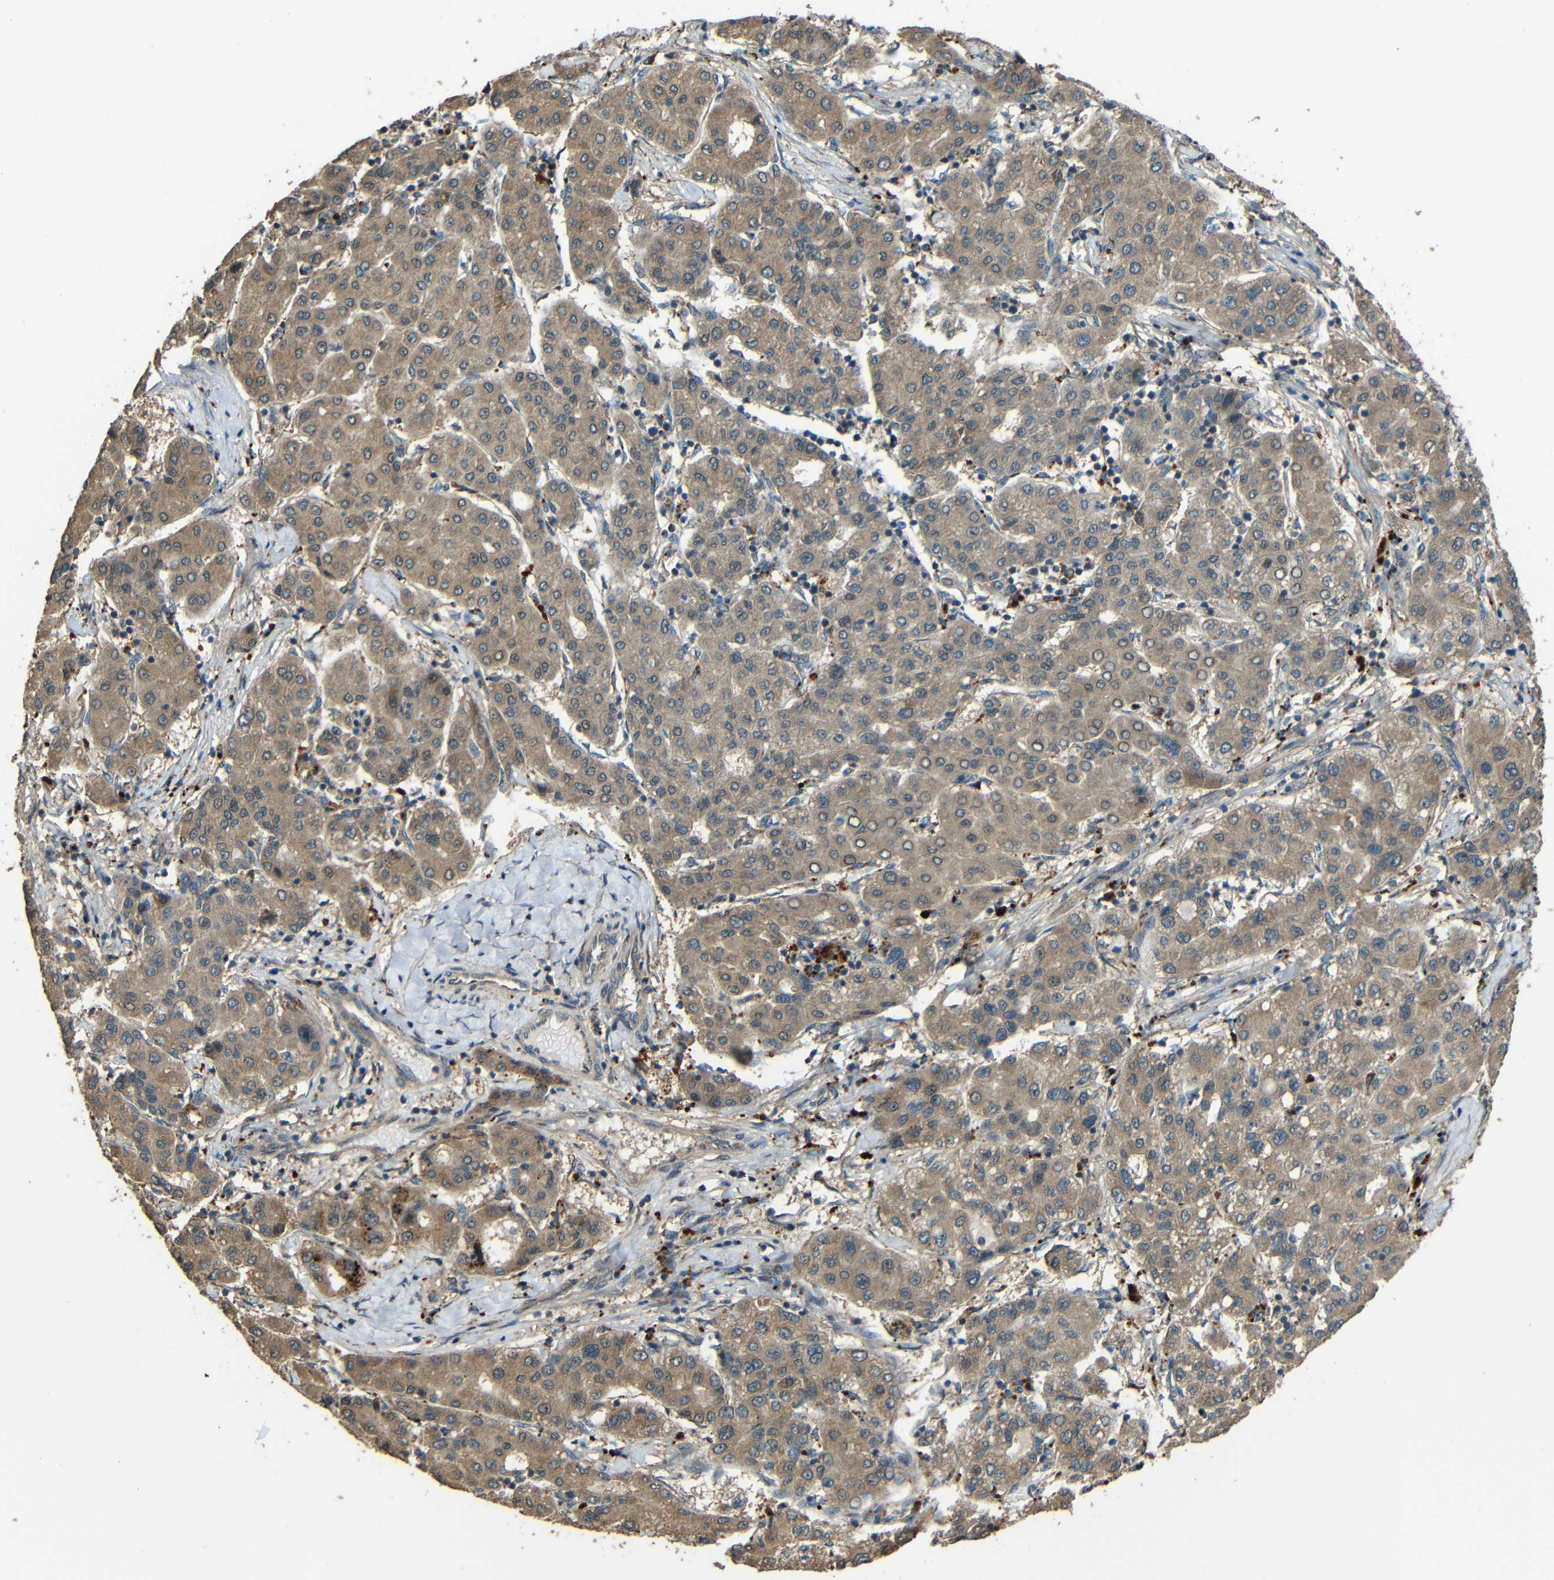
{"staining": {"intensity": "moderate", "quantity": ">75%", "location": "cytoplasmic/membranous"}, "tissue": "liver cancer", "cell_type": "Tumor cells", "image_type": "cancer", "snomed": [{"axis": "morphology", "description": "Carcinoma, Hepatocellular, NOS"}, {"axis": "topography", "description": "Liver"}], "caption": "The histopathology image exhibits a brown stain indicating the presence of a protein in the cytoplasmic/membranous of tumor cells in hepatocellular carcinoma (liver). The protein is stained brown, and the nuclei are stained in blue (DAB (3,3'-diaminobenzidine) IHC with brightfield microscopy, high magnification).", "gene": "ACACA", "patient": {"sex": "male", "age": 65}}